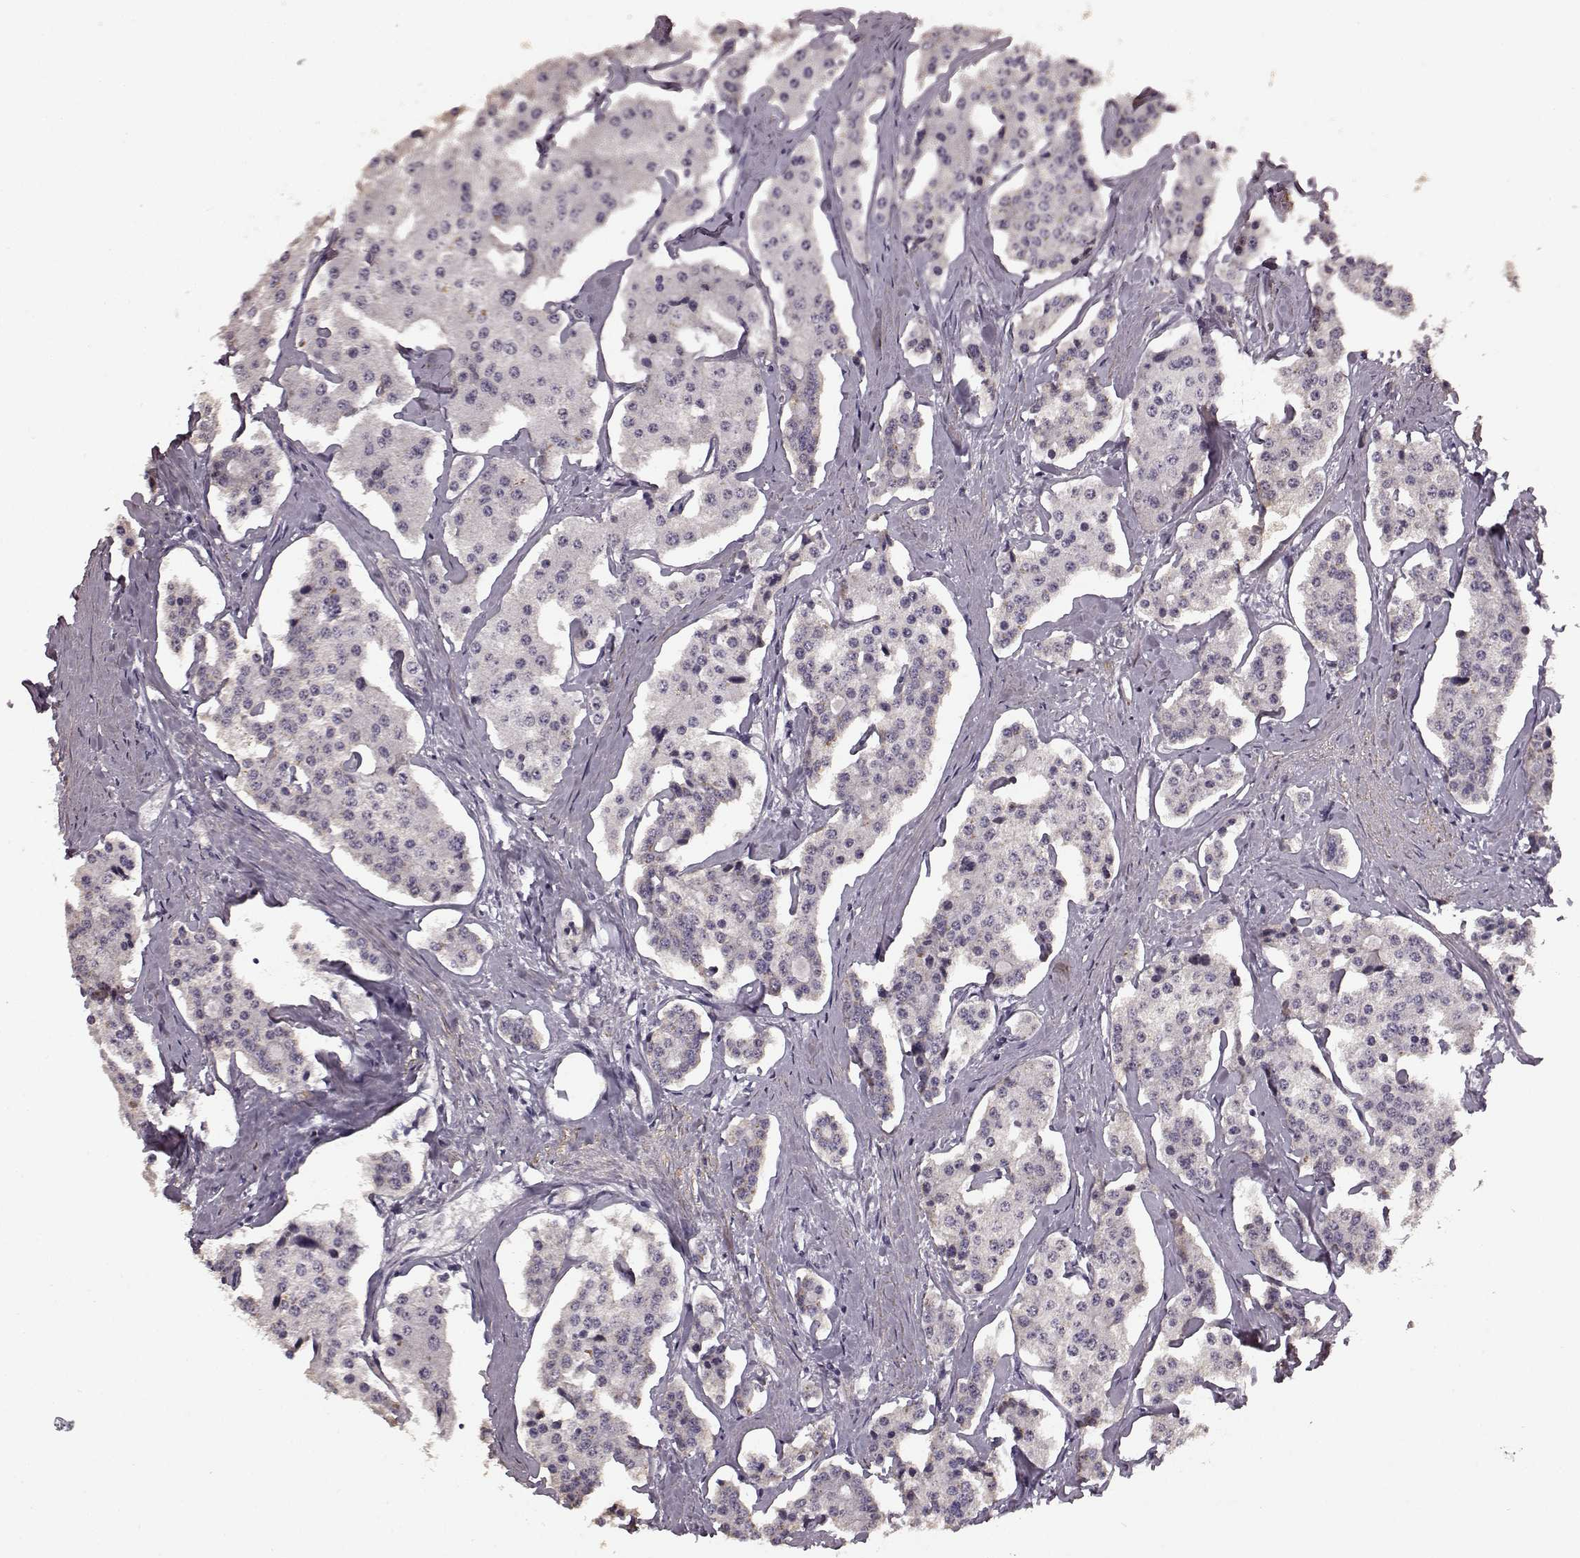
{"staining": {"intensity": "negative", "quantity": "none", "location": "none"}, "tissue": "carcinoid", "cell_type": "Tumor cells", "image_type": "cancer", "snomed": [{"axis": "morphology", "description": "Carcinoid, malignant, NOS"}, {"axis": "topography", "description": "Small intestine"}], "caption": "A micrograph of human carcinoid (malignant) is negative for staining in tumor cells. (Stains: DAB (3,3'-diaminobenzidine) IHC with hematoxylin counter stain, Microscopy: brightfield microscopy at high magnification).", "gene": "SLCO3A1", "patient": {"sex": "female", "age": 65}}